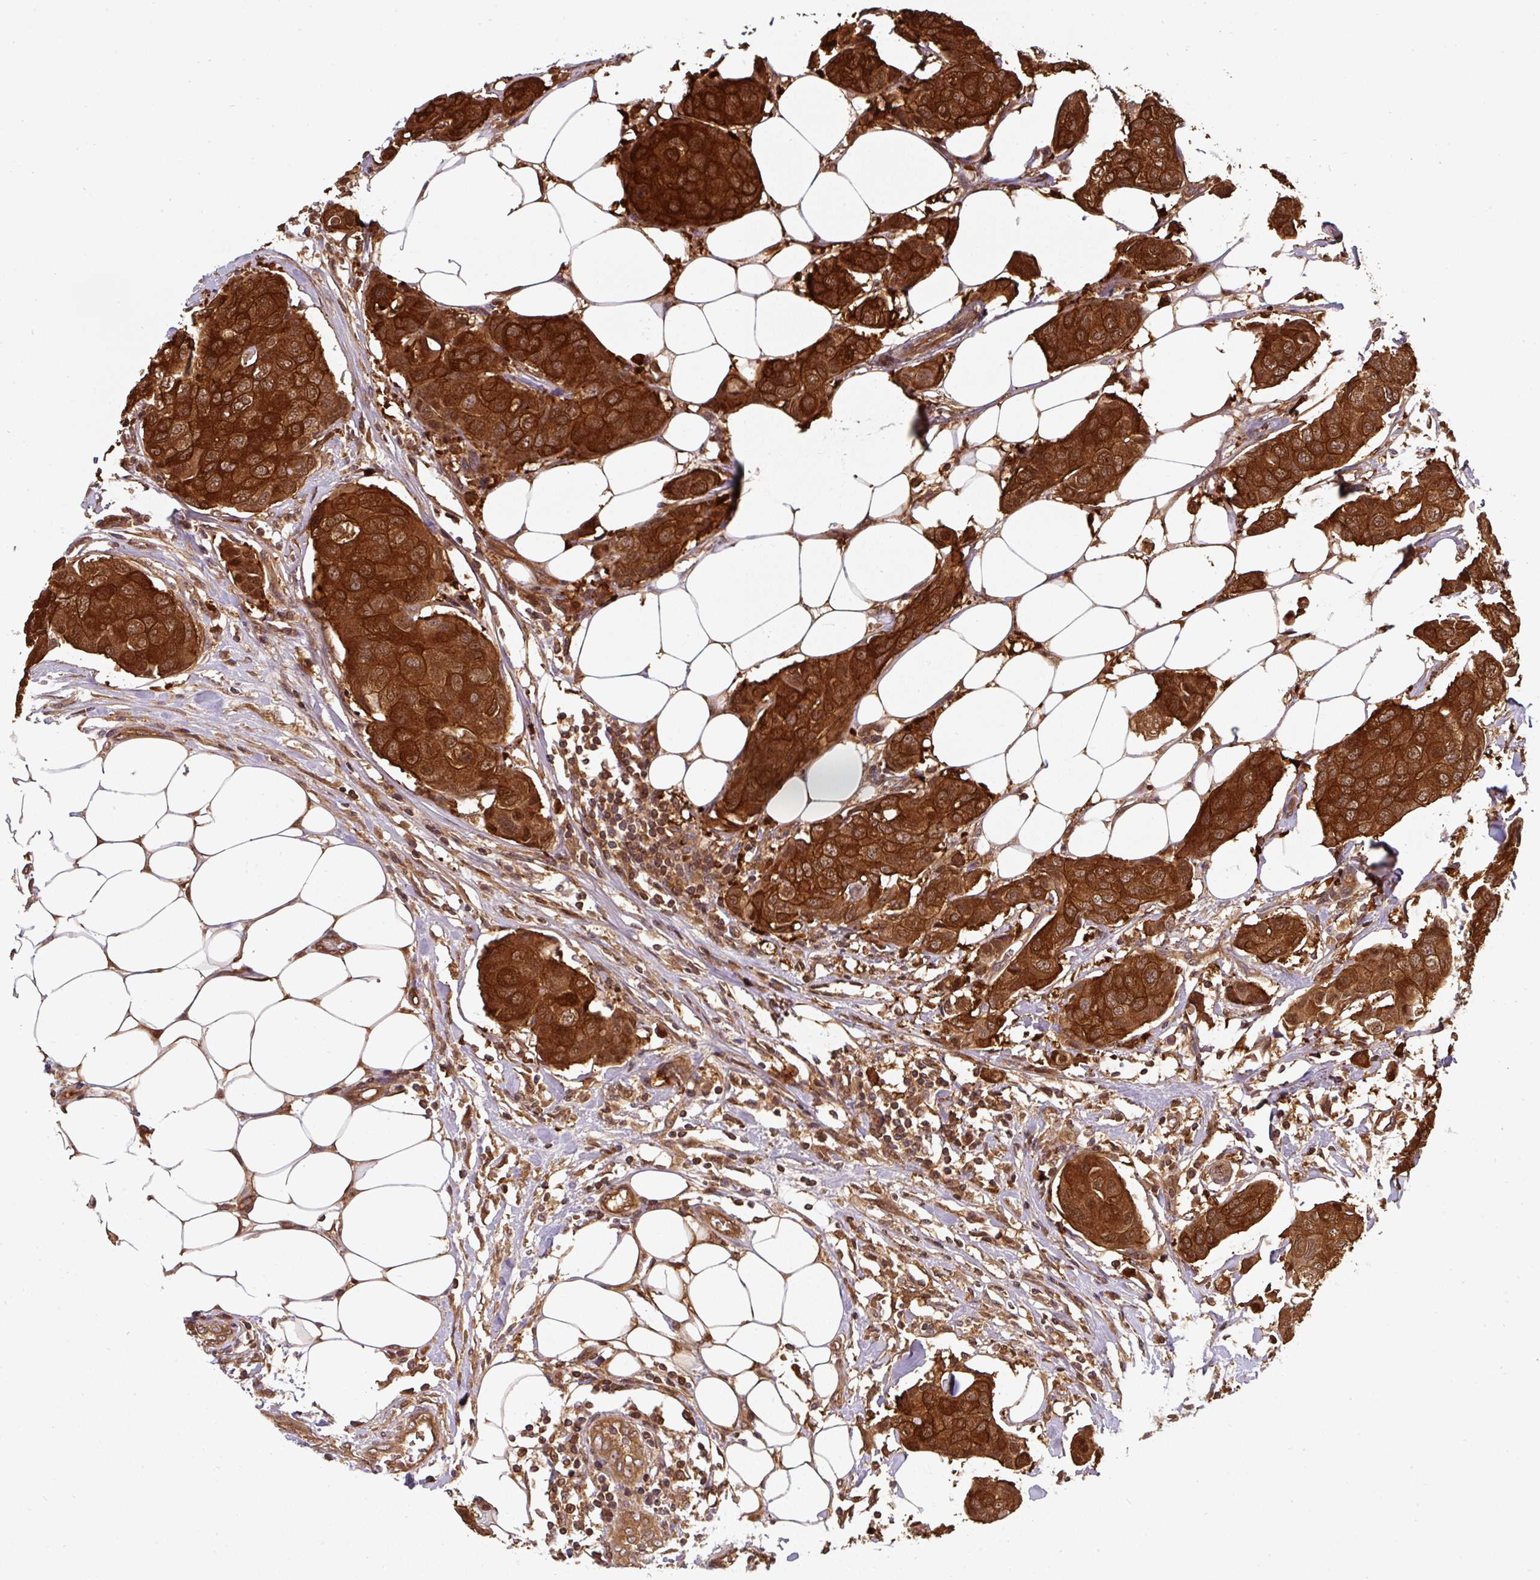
{"staining": {"intensity": "strong", "quantity": ">75%", "location": "cytoplasmic/membranous,nuclear"}, "tissue": "breast cancer", "cell_type": "Tumor cells", "image_type": "cancer", "snomed": [{"axis": "morphology", "description": "Duct carcinoma"}, {"axis": "topography", "description": "Breast"}, {"axis": "topography", "description": "Lymph node"}], "caption": "Protein positivity by immunohistochemistry (IHC) shows strong cytoplasmic/membranous and nuclear expression in approximately >75% of tumor cells in breast cancer (infiltrating ductal carcinoma).", "gene": "ST13", "patient": {"sex": "female", "age": 80}}